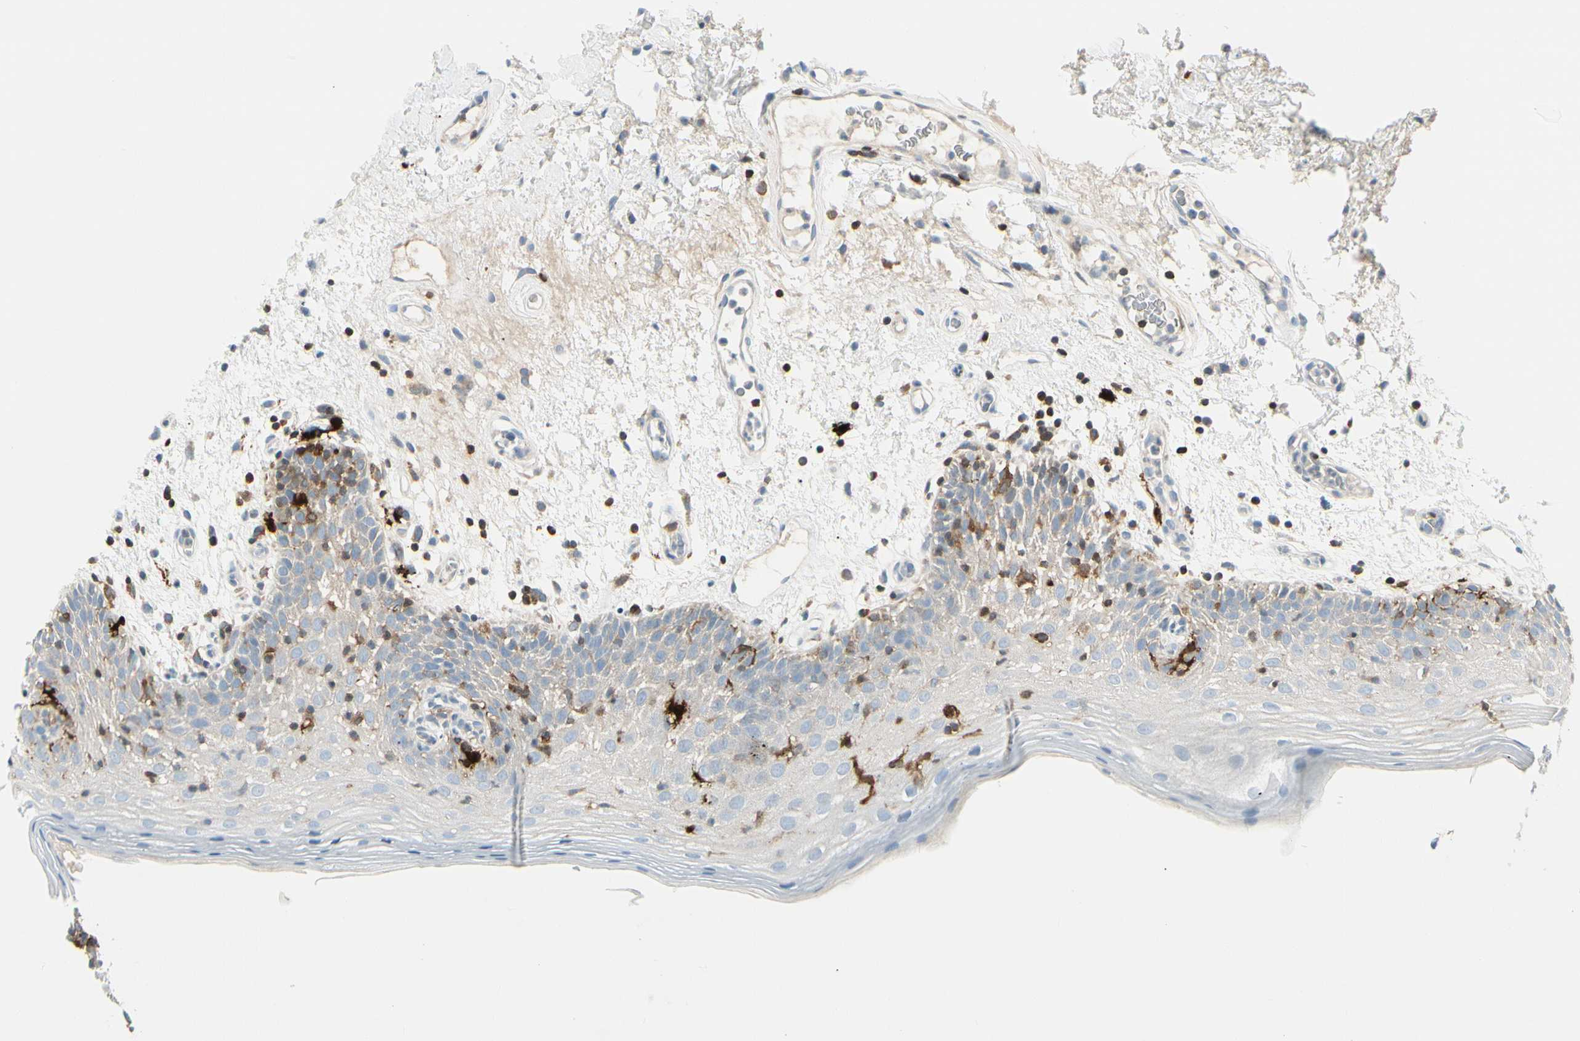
{"staining": {"intensity": "negative", "quantity": "none", "location": "none"}, "tissue": "oral mucosa", "cell_type": "Squamous epithelial cells", "image_type": "normal", "snomed": [{"axis": "morphology", "description": "Normal tissue, NOS"}, {"axis": "morphology", "description": "Squamous cell carcinoma, NOS"}, {"axis": "topography", "description": "Skeletal muscle"}, {"axis": "topography", "description": "Oral tissue"}, {"axis": "topography", "description": "Head-Neck"}], "caption": "A micrograph of oral mucosa stained for a protein displays no brown staining in squamous epithelial cells.", "gene": "TRAF1", "patient": {"sex": "male", "age": 71}}